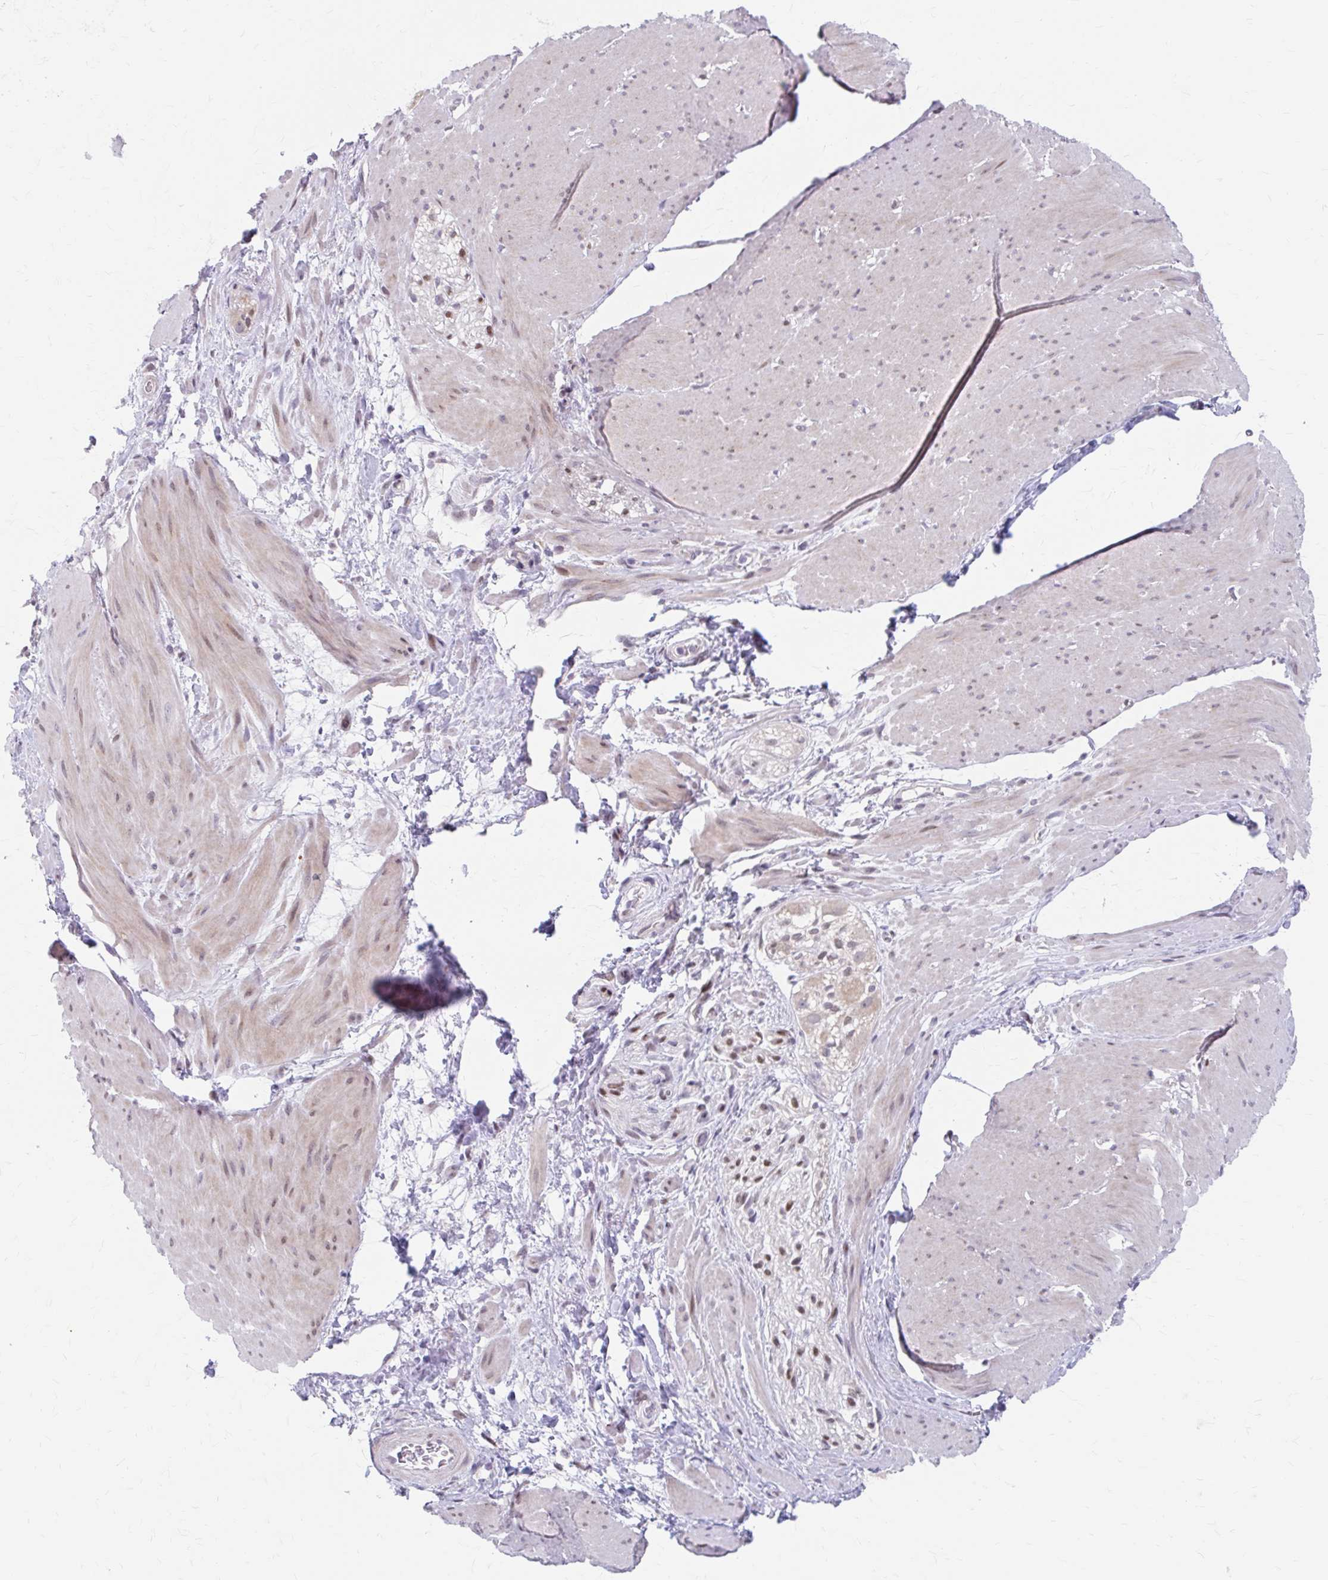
{"staining": {"intensity": "weak", "quantity": "<25%", "location": "cytoplasmic/membranous,nuclear"}, "tissue": "smooth muscle", "cell_type": "Smooth muscle cells", "image_type": "normal", "snomed": [{"axis": "morphology", "description": "Normal tissue, NOS"}, {"axis": "topography", "description": "Smooth muscle"}, {"axis": "topography", "description": "Rectum"}], "caption": "A high-resolution photomicrograph shows IHC staining of unremarkable smooth muscle, which reveals no significant positivity in smooth muscle cells. Nuclei are stained in blue.", "gene": "BEAN1", "patient": {"sex": "male", "age": 53}}